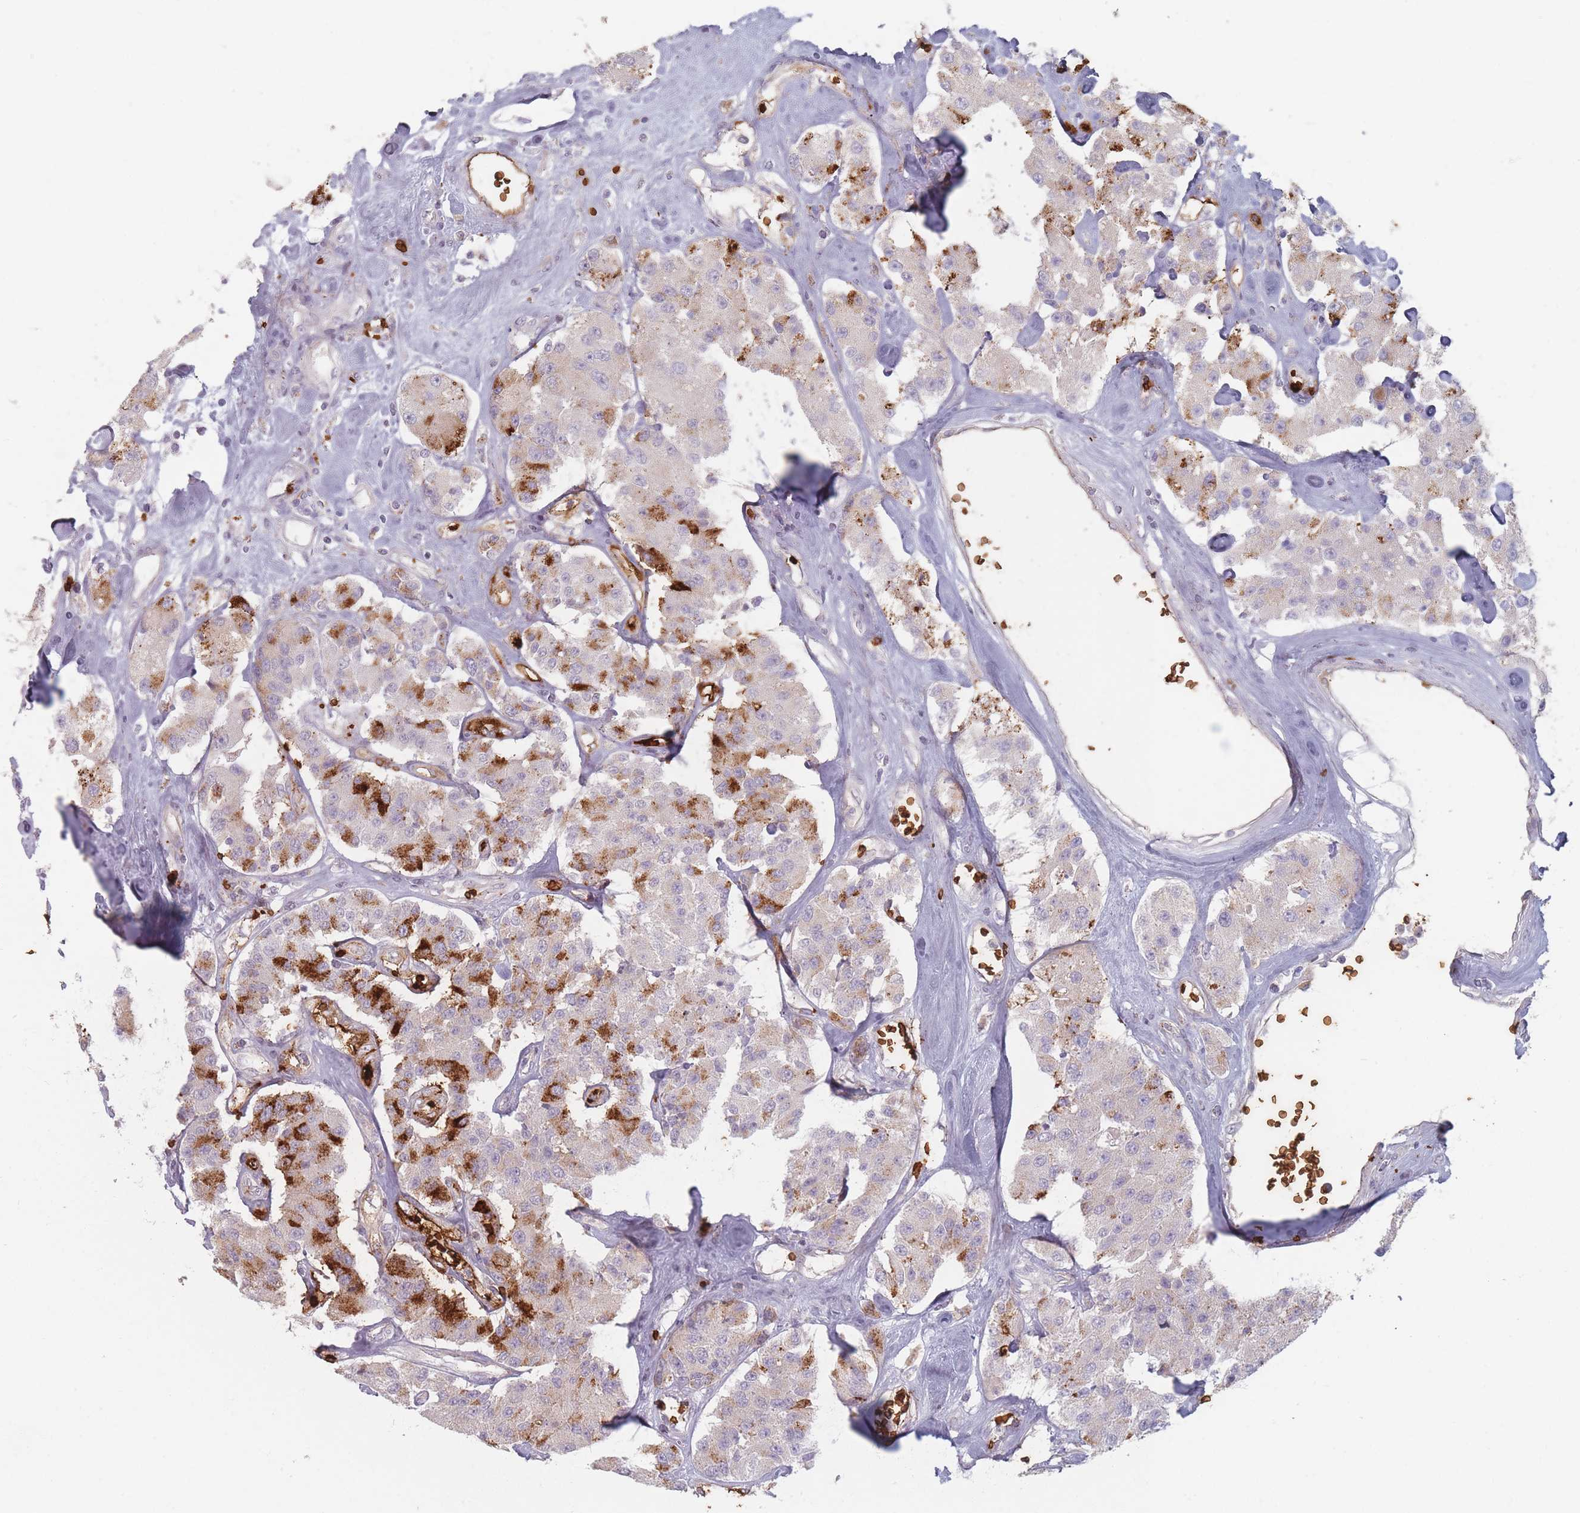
{"staining": {"intensity": "strong", "quantity": "<25%", "location": "cytoplasmic/membranous"}, "tissue": "carcinoid", "cell_type": "Tumor cells", "image_type": "cancer", "snomed": [{"axis": "morphology", "description": "Carcinoid, malignant, NOS"}, {"axis": "topography", "description": "Pancreas"}], "caption": "Carcinoid stained with a brown dye exhibits strong cytoplasmic/membranous positive positivity in about <25% of tumor cells.", "gene": "SLC2A6", "patient": {"sex": "male", "age": 41}}